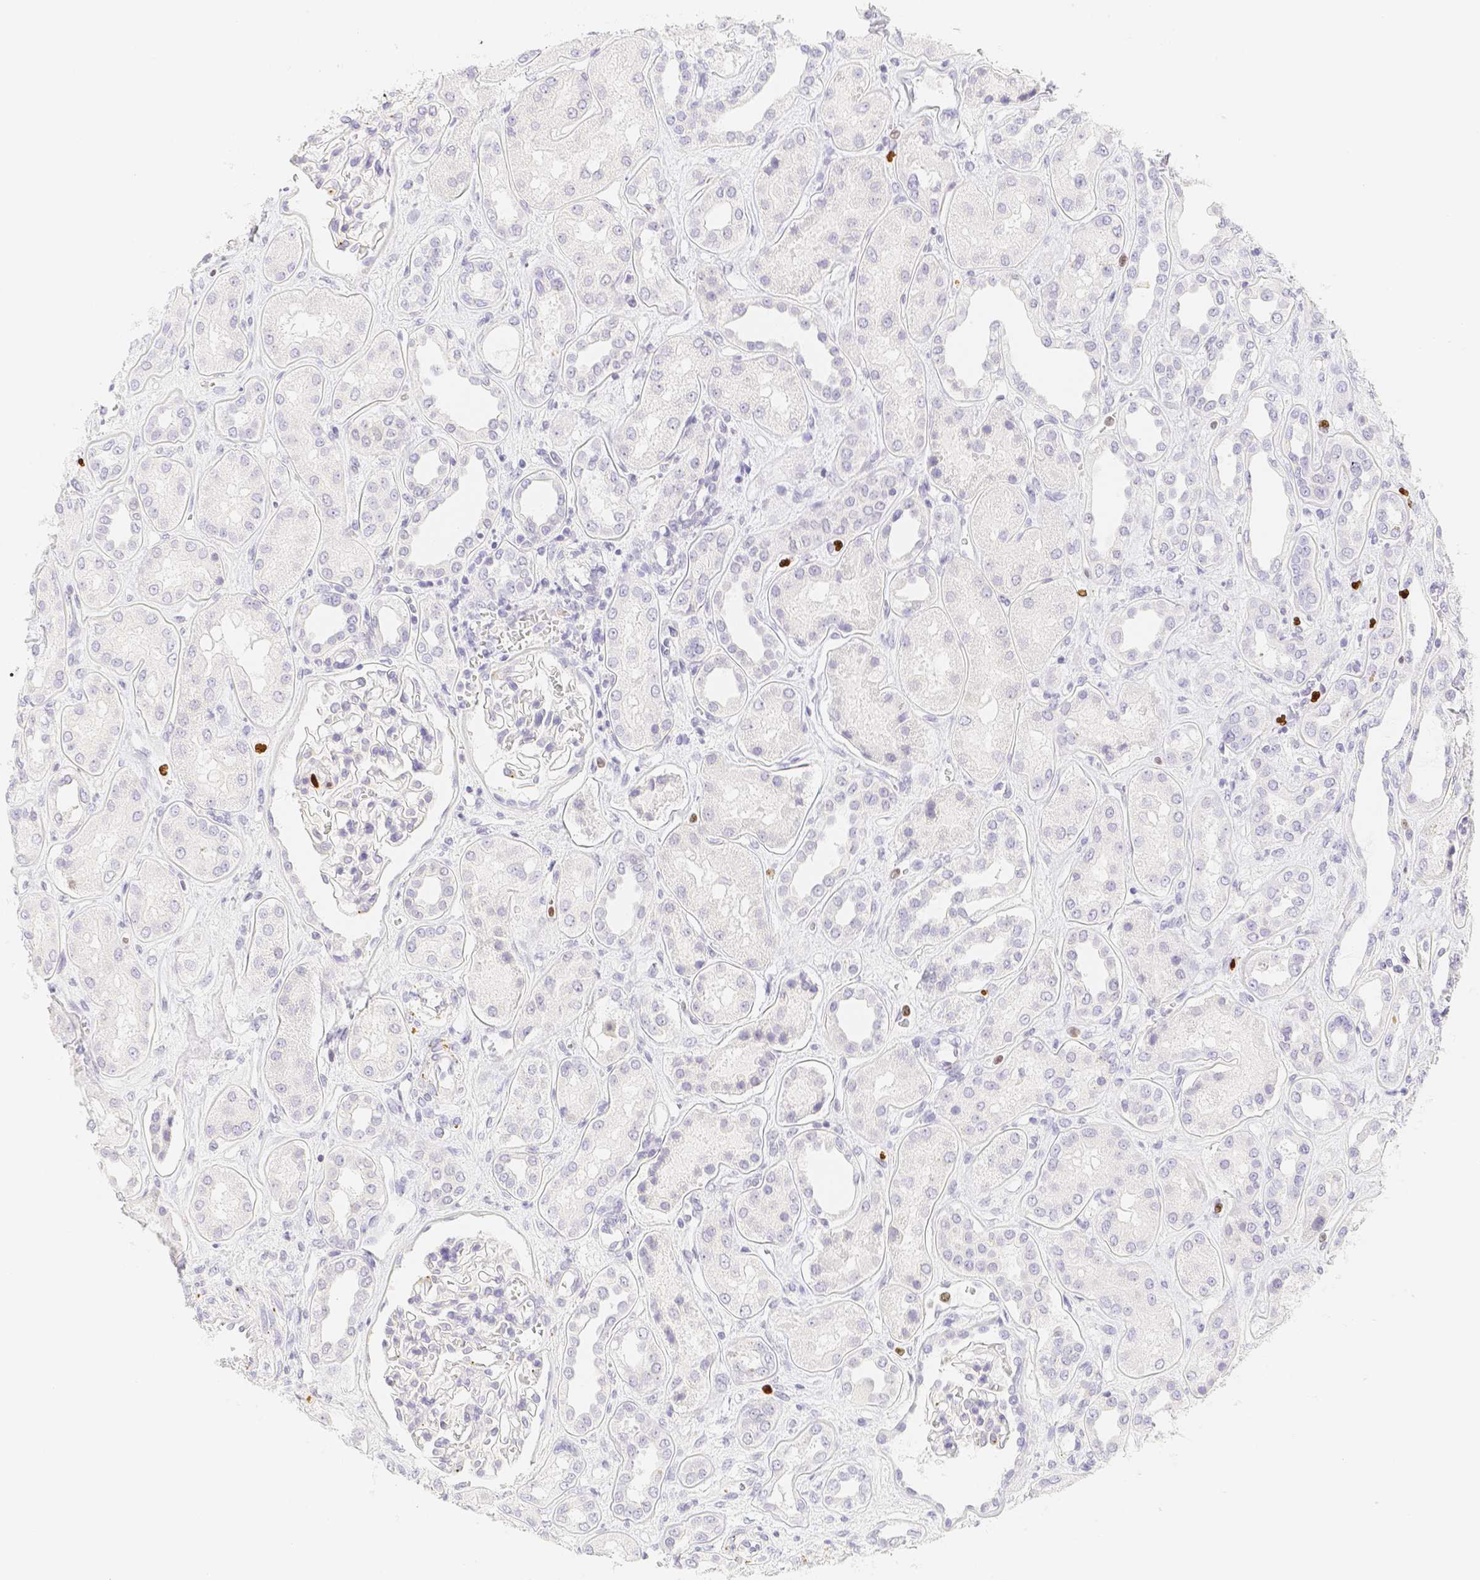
{"staining": {"intensity": "negative", "quantity": "none", "location": "none"}, "tissue": "kidney", "cell_type": "Cells in glomeruli", "image_type": "normal", "snomed": [{"axis": "morphology", "description": "Normal tissue, NOS"}, {"axis": "topography", "description": "Kidney"}], "caption": "IHC photomicrograph of benign human kidney stained for a protein (brown), which reveals no expression in cells in glomeruli.", "gene": "PADI4", "patient": {"sex": "male", "age": 59}}